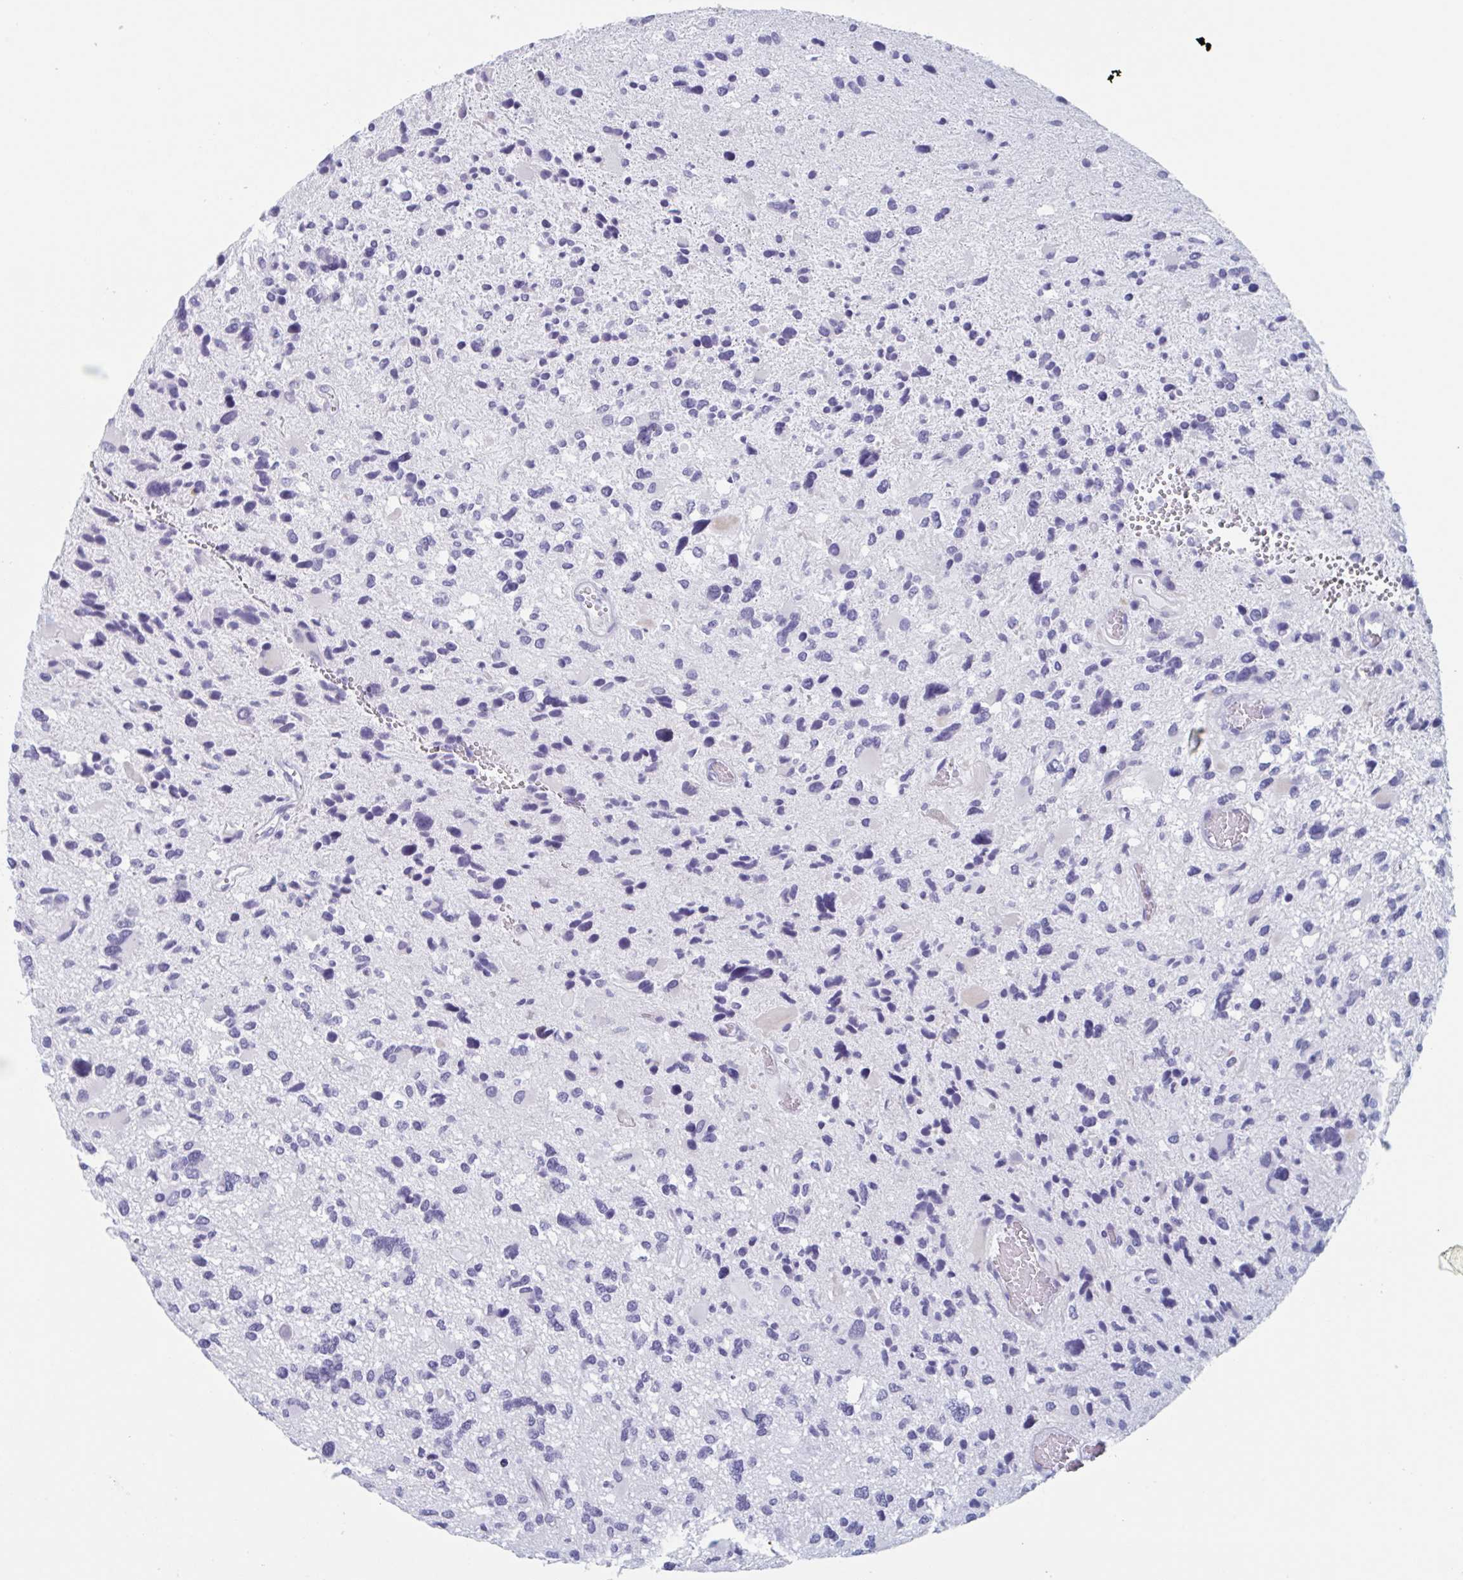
{"staining": {"intensity": "negative", "quantity": "none", "location": "none"}, "tissue": "glioma", "cell_type": "Tumor cells", "image_type": "cancer", "snomed": [{"axis": "morphology", "description": "Glioma, malignant, High grade"}, {"axis": "topography", "description": "Brain"}], "caption": "Tumor cells are negative for brown protein staining in malignant glioma (high-grade).", "gene": "HSD11B2", "patient": {"sex": "female", "age": 11}}